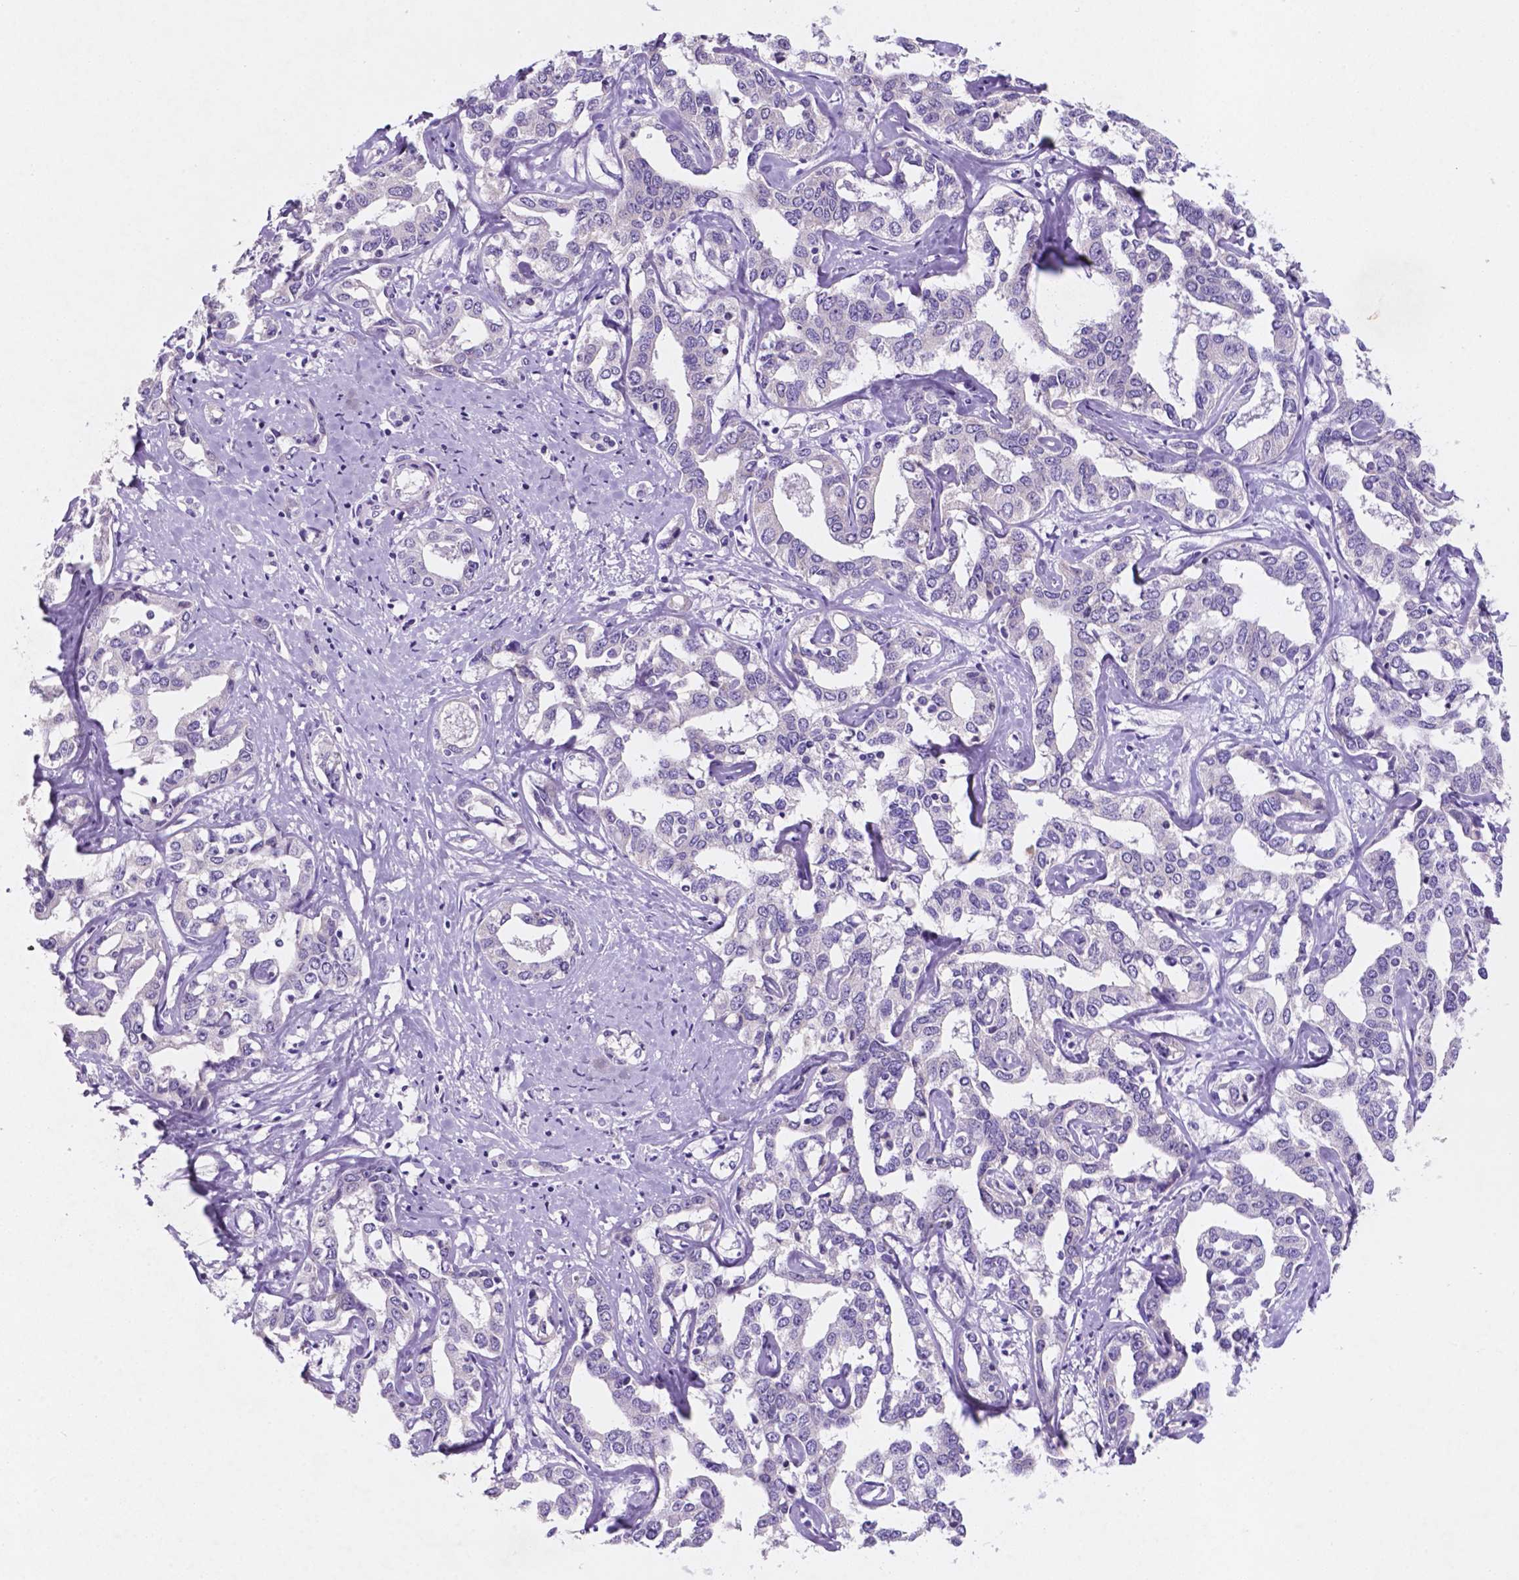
{"staining": {"intensity": "negative", "quantity": "none", "location": "none"}, "tissue": "liver cancer", "cell_type": "Tumor cells", "image_type": "cancer", "snomed": [{"axis": "morphology", "description": "Cholangiocarcinoma"}, {"axis": "topography", "description": "Liver"}], "caption": "The photomicrograph shows no staining of tumor cells in liver cancer.", "gene": "EBLN2", "patient": {"sex": "male", "age": 59}}